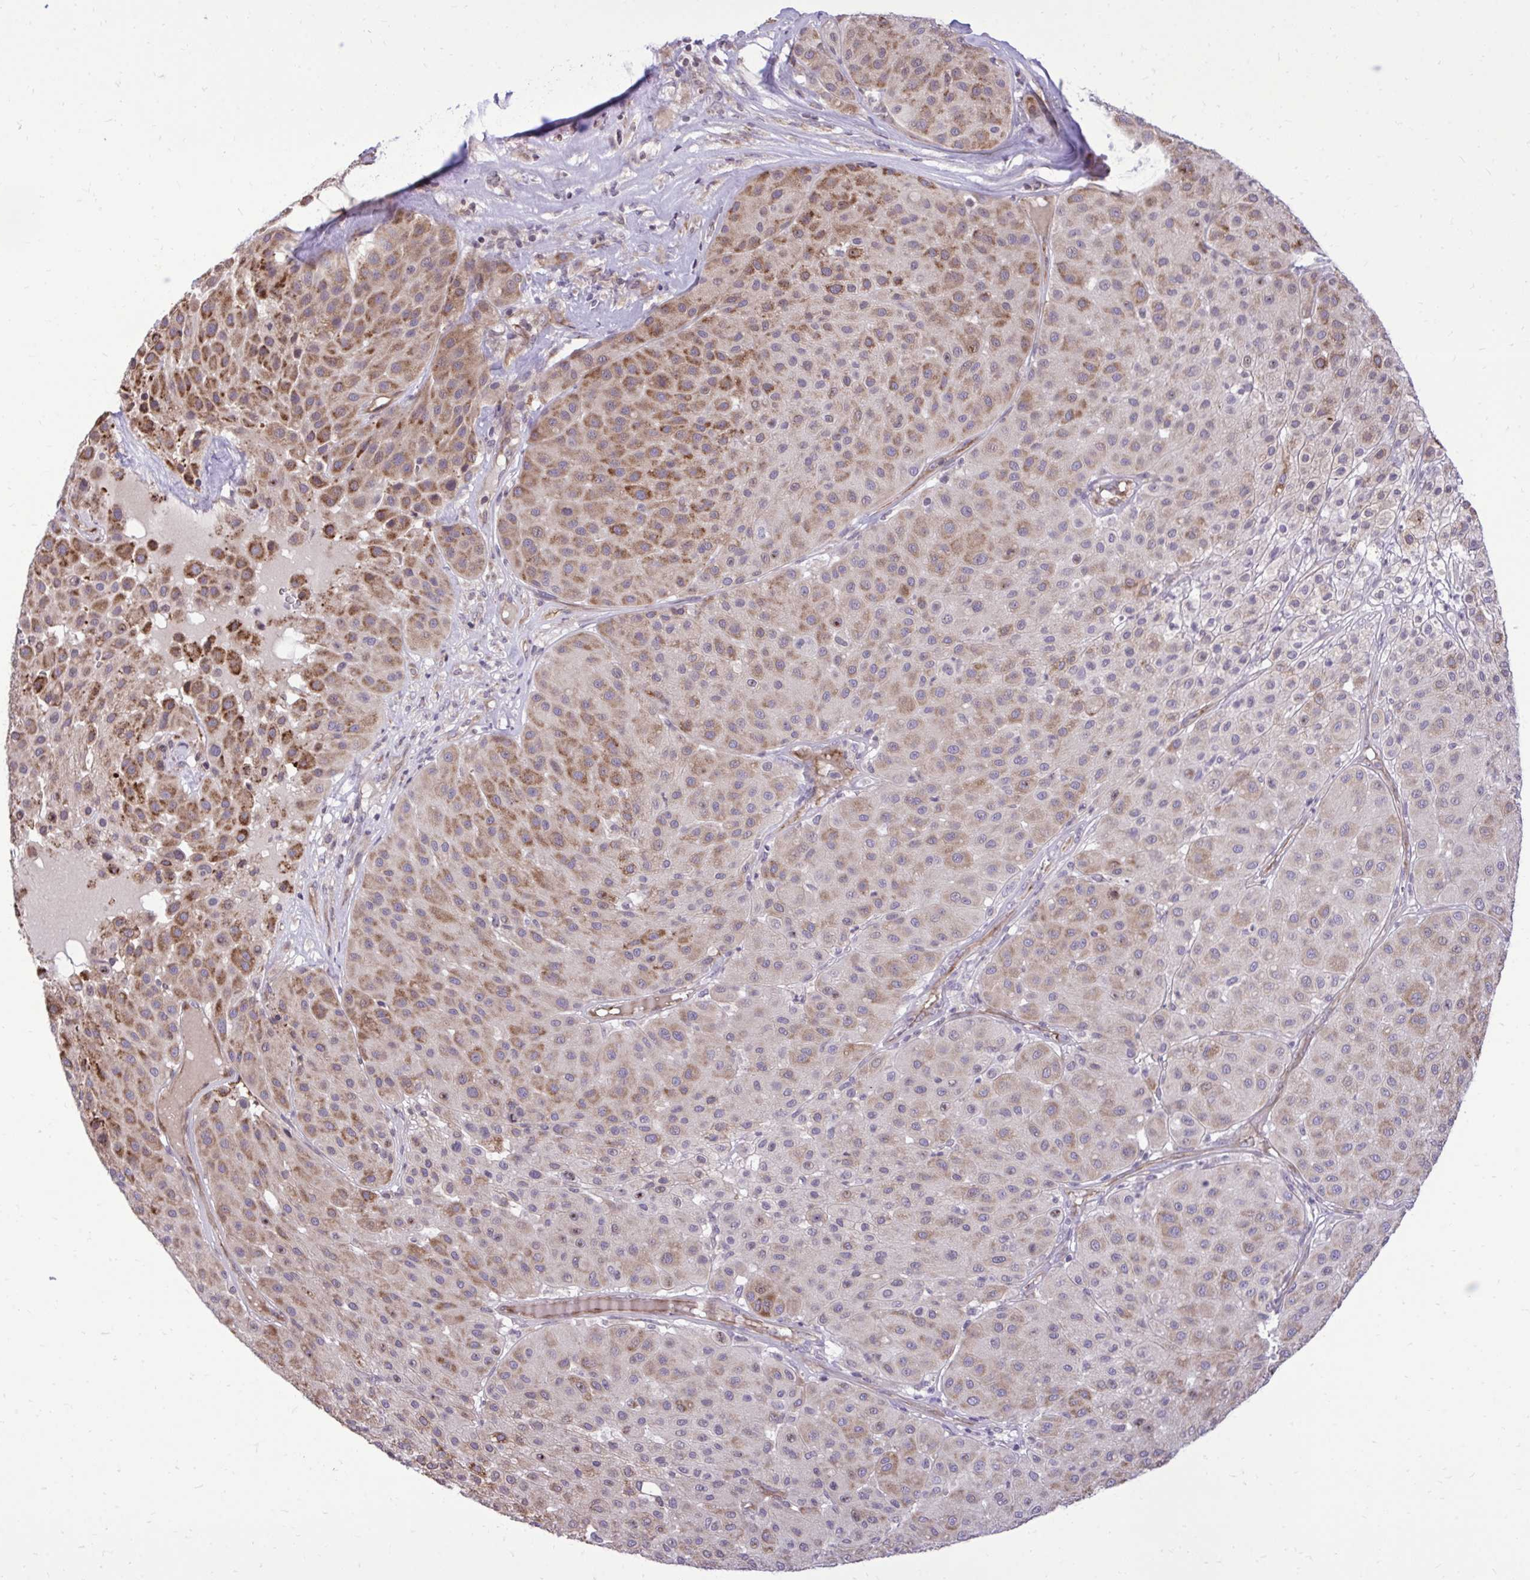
{"staining": {"intensity": "strong", "quantity": "25%-75%", "location": "cytoplasmic/membranous"}, "tissue": "melanoma", "cell_type": "Tumor cells", "image_type": "cancer", "snomed": [{"axis": "morphology", "description": "Malignant melanoma, Metastatic site"}, {"axis": "topography", "description": "Smooth muscle"}], "caption": "High-magnification brightfield microscopy of malignant melanoma (metastatic site) stained with DAB (brown) and counterstained with hematoxylin (blue). tumor cells exhibit strong cytoplasmic/membranous expression is identified in approximately25%-75% of cells.", "gene": "METTL9", "patient": {"sex": "male", "age": 41}}